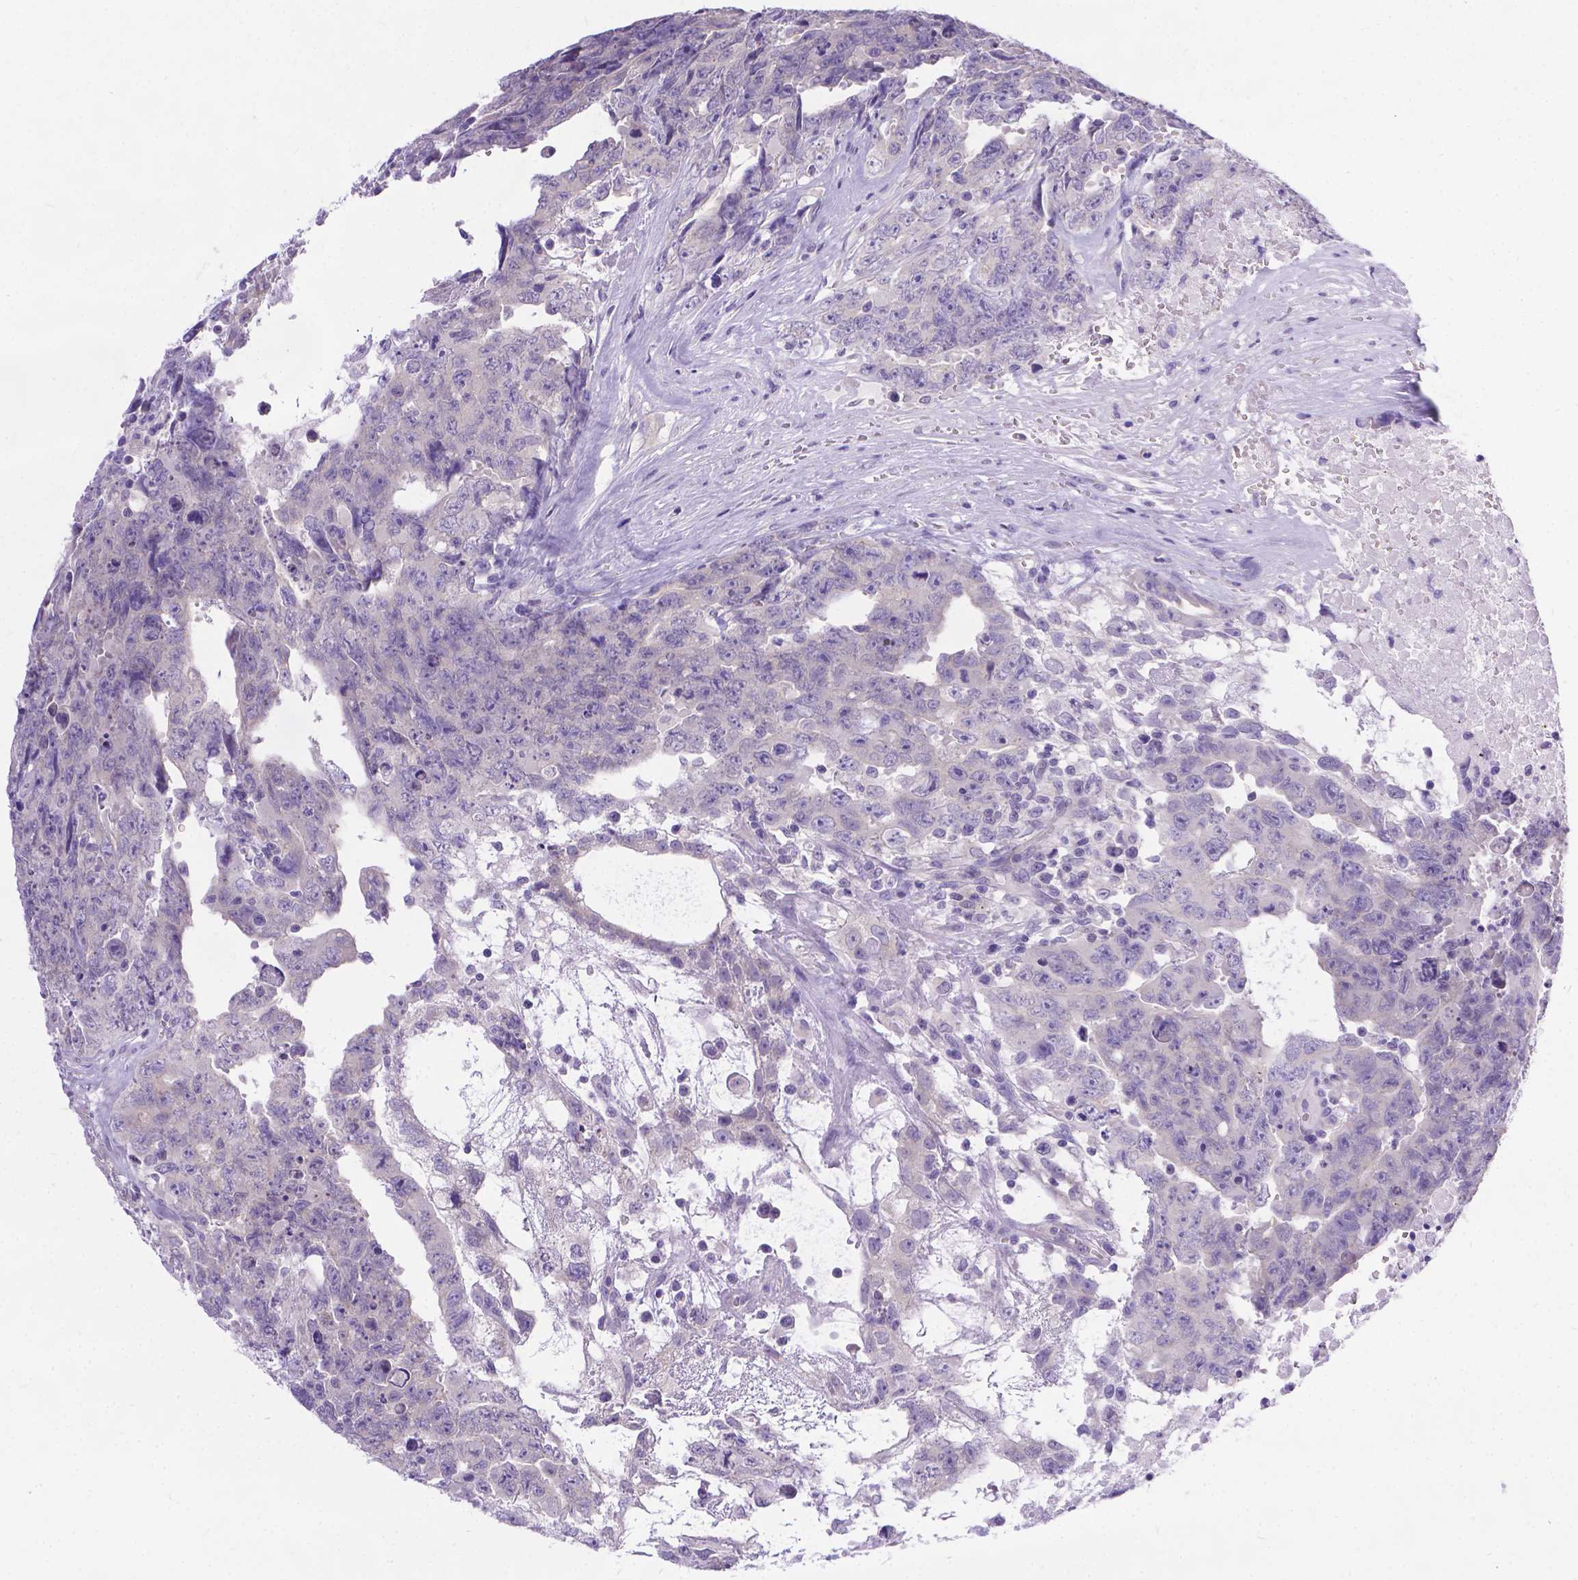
{"staining": {"intensity": "negative", "quantity": "none", "location": "none"}, "tissue": "testis cancer", "cell_type": "Tumor cells", "image_type": "cancer", "snomed": [{"axis": "morphology", "description": "Carcinoma, Embryonal, NOS"}, {"axis": "topography", "description": "Testis"}], "caption": "Immunohistochemistry (IHC) image of human embryonal carcinoma (testis) stained for a protein (brown), which exhibits no staining in tumor cells.", "gene": "TTLL6", "patient": {"sex": "male", "age": 24}}